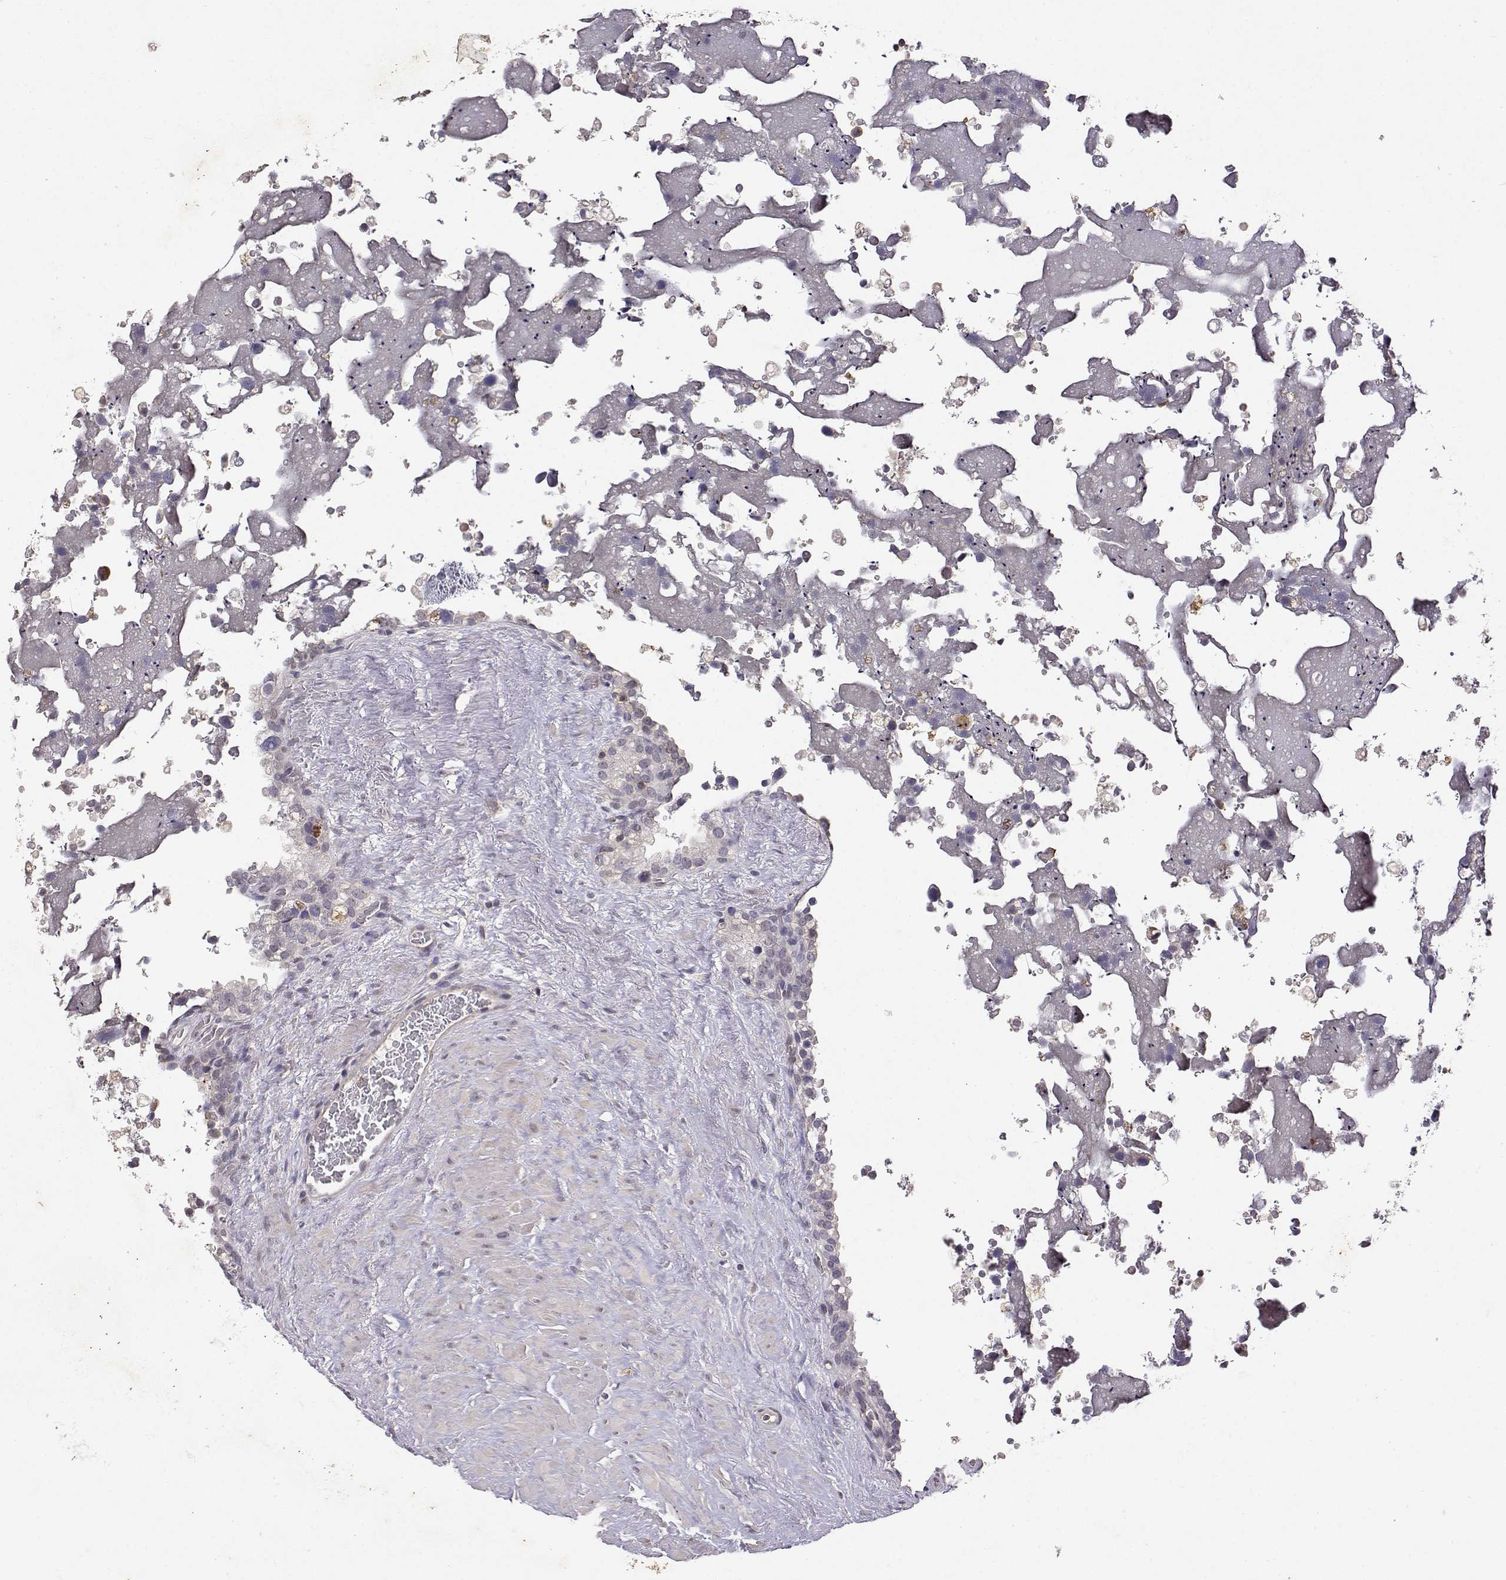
{"staining": {"intensity": "negative", "quantity": "none", "location": "none"}, "tissue": "seminal vesicle", "cell_type": "Glandular cells", "image_type": "normal", "snomed": [{"axis": "morphology", "description": "Normal tissue, NOS"}, {"axis": "topography", "description": "Seminal veicle"}], "caption": "Normal seminal vesicle was stained to show a protein in brown. There is no significant staining in glandular cells. (DAB IHC visualized using brightfield microscopy, high magnification).", "gene": "IFITM1", "patient": {"sex": "male", "age": 71}}